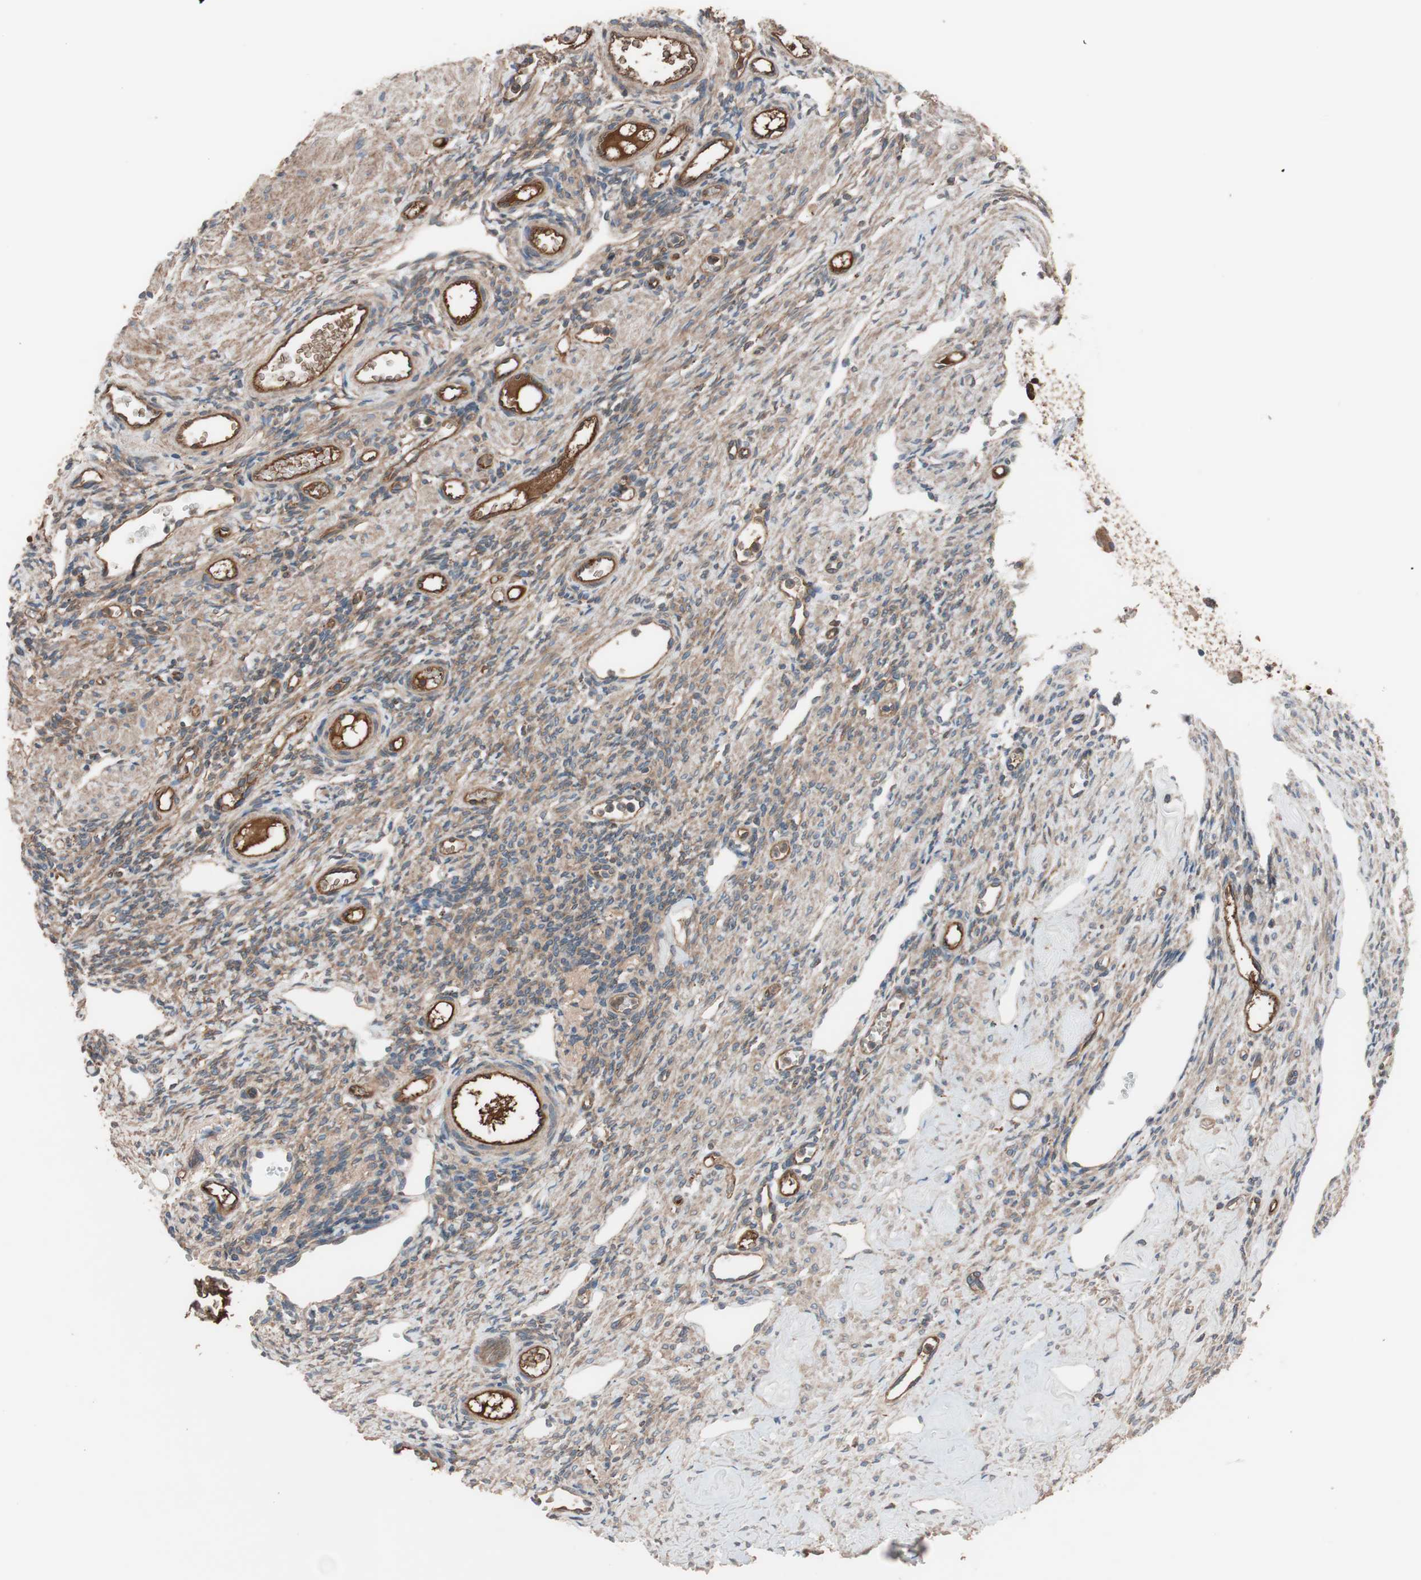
{"staining": {"intensity": "moderate", "quantity": ">75%", "location": "cytoplasmic/membranous"}, "tissue": "ovary", "cell_type": "Ovarian stroma cells", "image_type": "normal", "snomed": [{"axis": "morphology", "description": "Normal tissue, NOS"}, {"axis": "topography", "description": "Ovary"}], "caption": "Moderate cytoplasmic/membranous protein expression is appreciated in about >75% of ovarian stroma cells in ovary. Immunohistochemistry (ihc) stains the protein of interest in brown and the nuclei are stained blue.", "gene": "SDC4", "patient": {"sex": "female", "age": 33}}